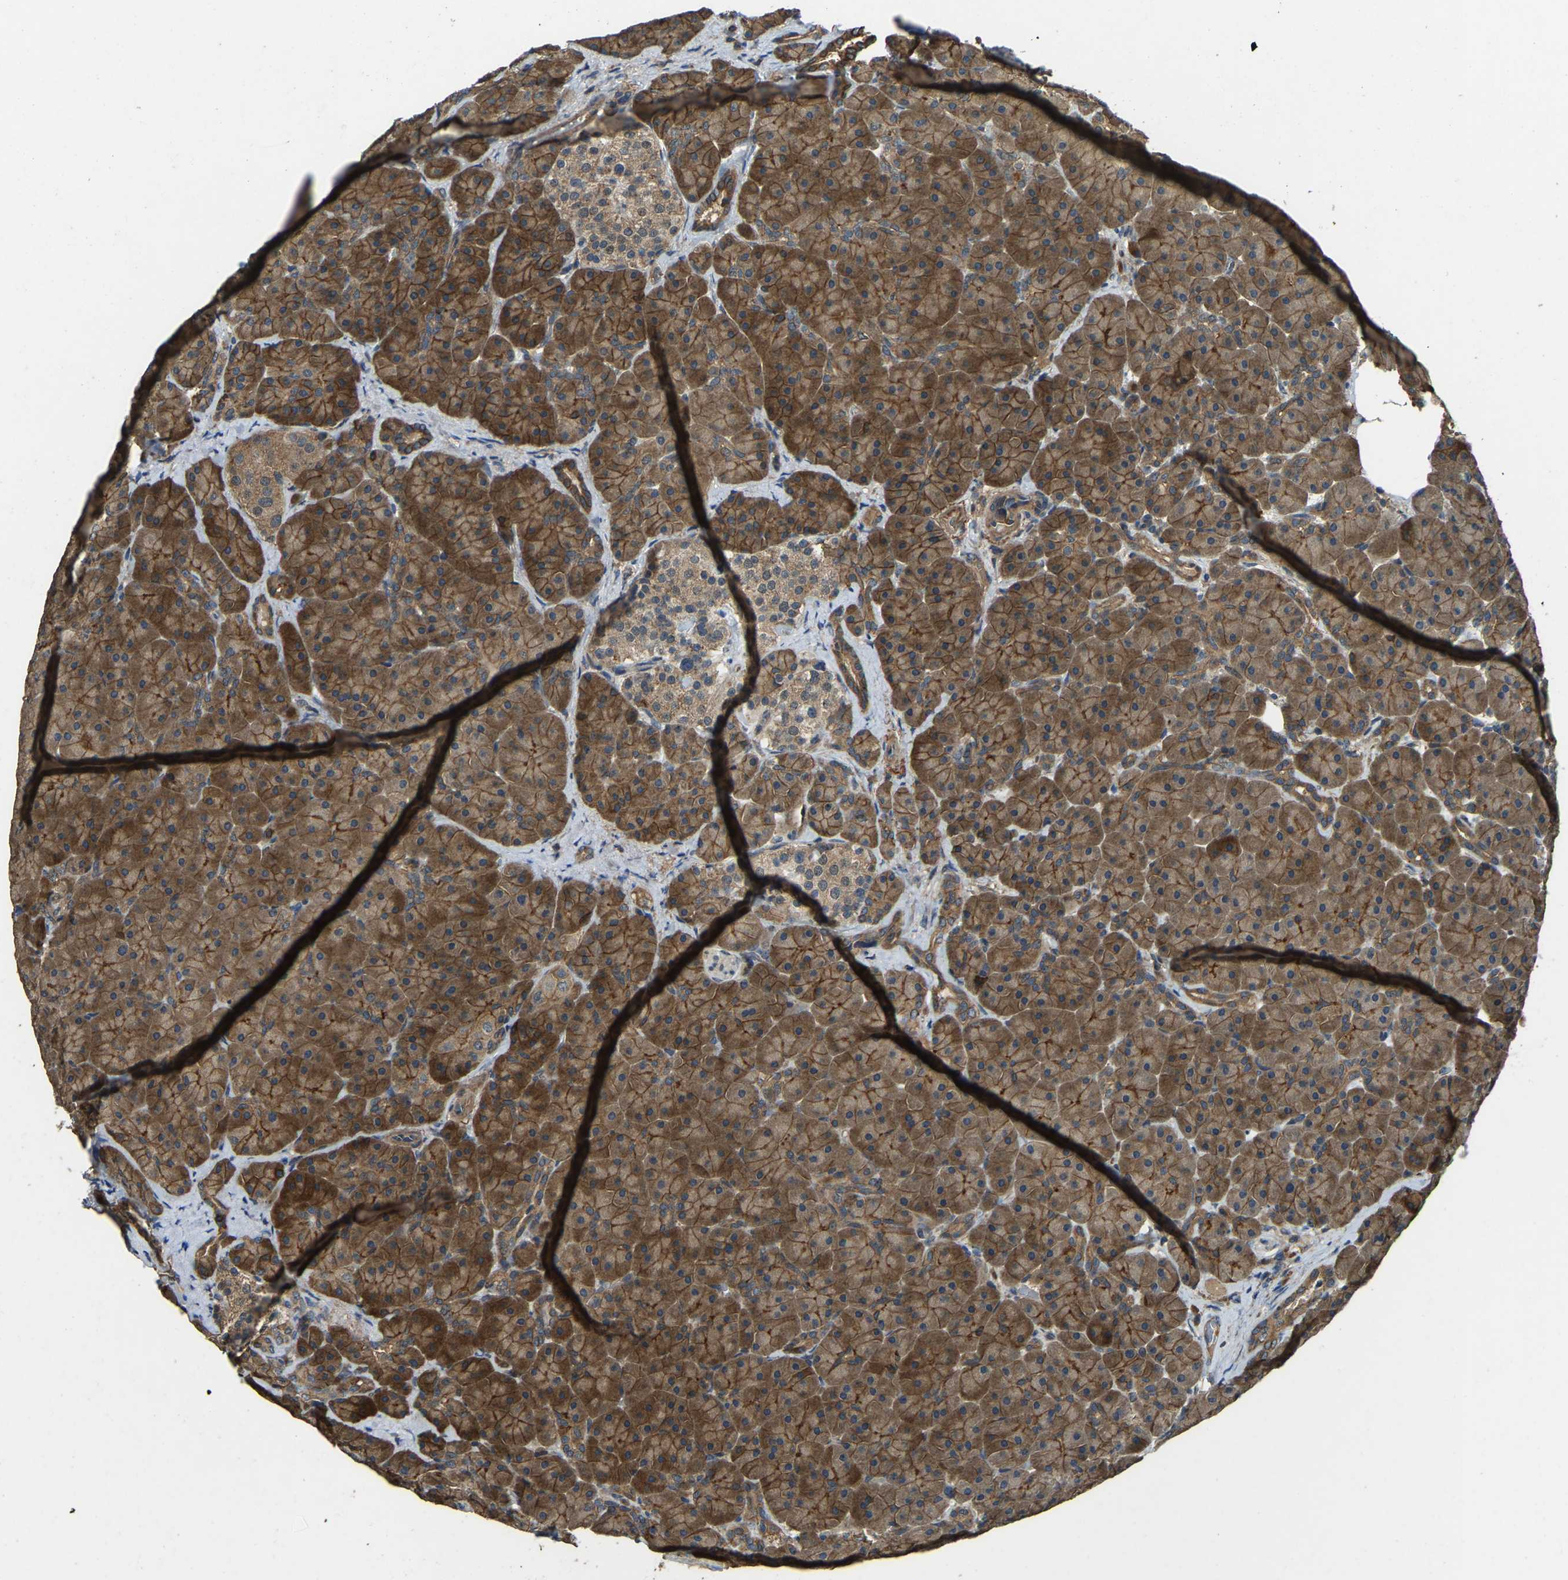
{"staining": {"intensity": "moderate", "quantity": ">75%", "location": "cytoplasmic/membranous"}, "tissue": "pancreas", "cell_type": "Exocrine glandular cells", "image_type": "normal", "snomed": [{"axis": "morphology", "description": "Normal tissue, NOS"}, {"axis": "topography", "description": "Pancreas"}], "caption": "Protein positivity by immunohistochemistry shows moderate cytoplasmic/membranous positivity in approximately >75% of exocrine glandular cells in benign pancreas. (Stains: DAB (3,3'-diaminobenzidine) in brown, nuclei in blue, Microscopy: brightfield microscopy at high magnification).", "gene": "ATP8B1", "patient": {"sex": "male", "age": 66}}